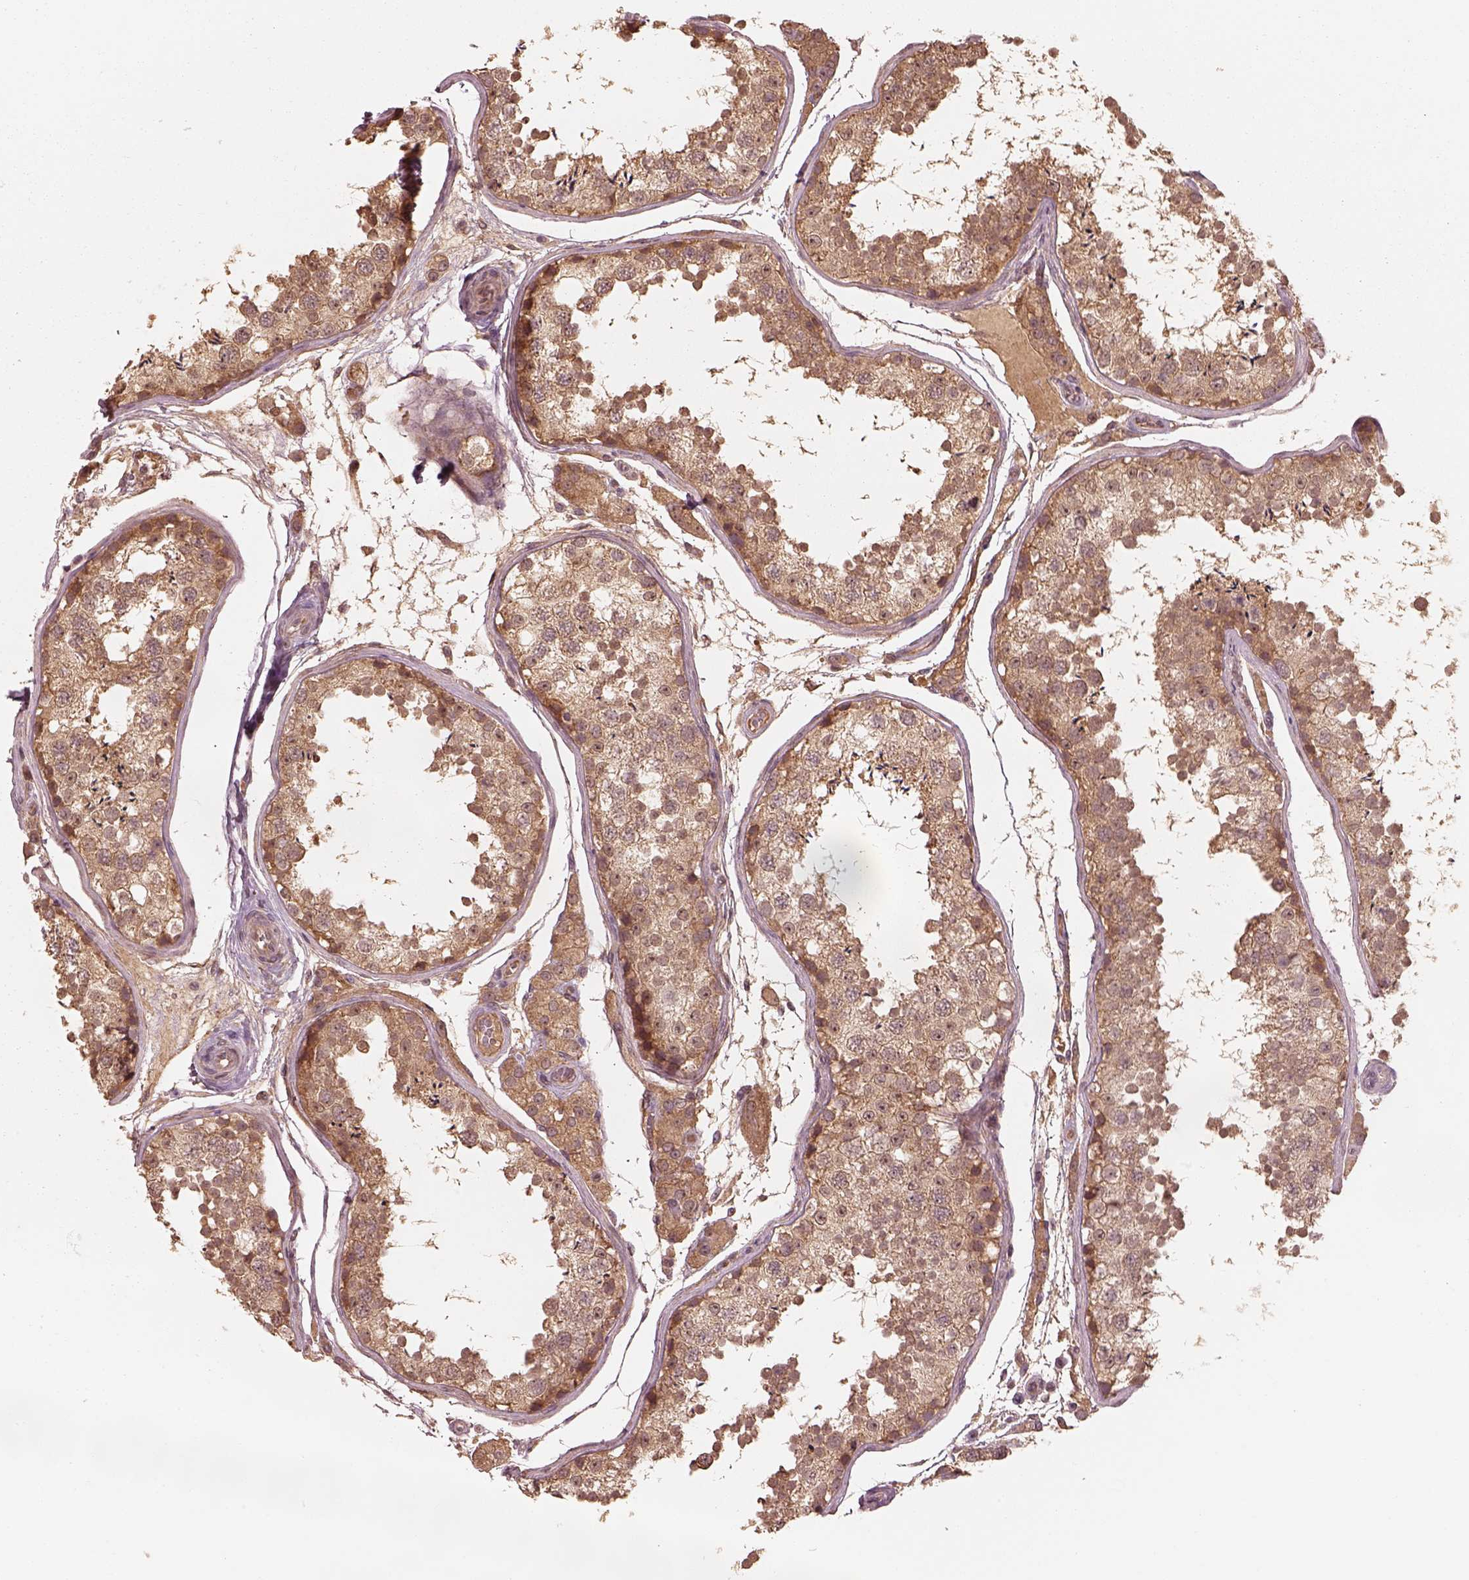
{"staining": {"intensity": "moderate", "quantity": ">75%", "location": "cytoplasmic/membranous"}, "tissue": "testis", "cell_type": "Cells in seminiferous ducts", "image_type": "normal", "snomed": [{"axis": "morphology", "description": "Normal tissue, NOS"}, {"axis": "topography", "description": "Testis"}], "caption": "About >75% of cells in seminiferous ducts in benign human testis display moderate cytoplasmic/membranous protein expression as visualized by brown immunohistochemical staining.", "gene": "RPS5", "patient": {"sex": "male", "age": 29}}